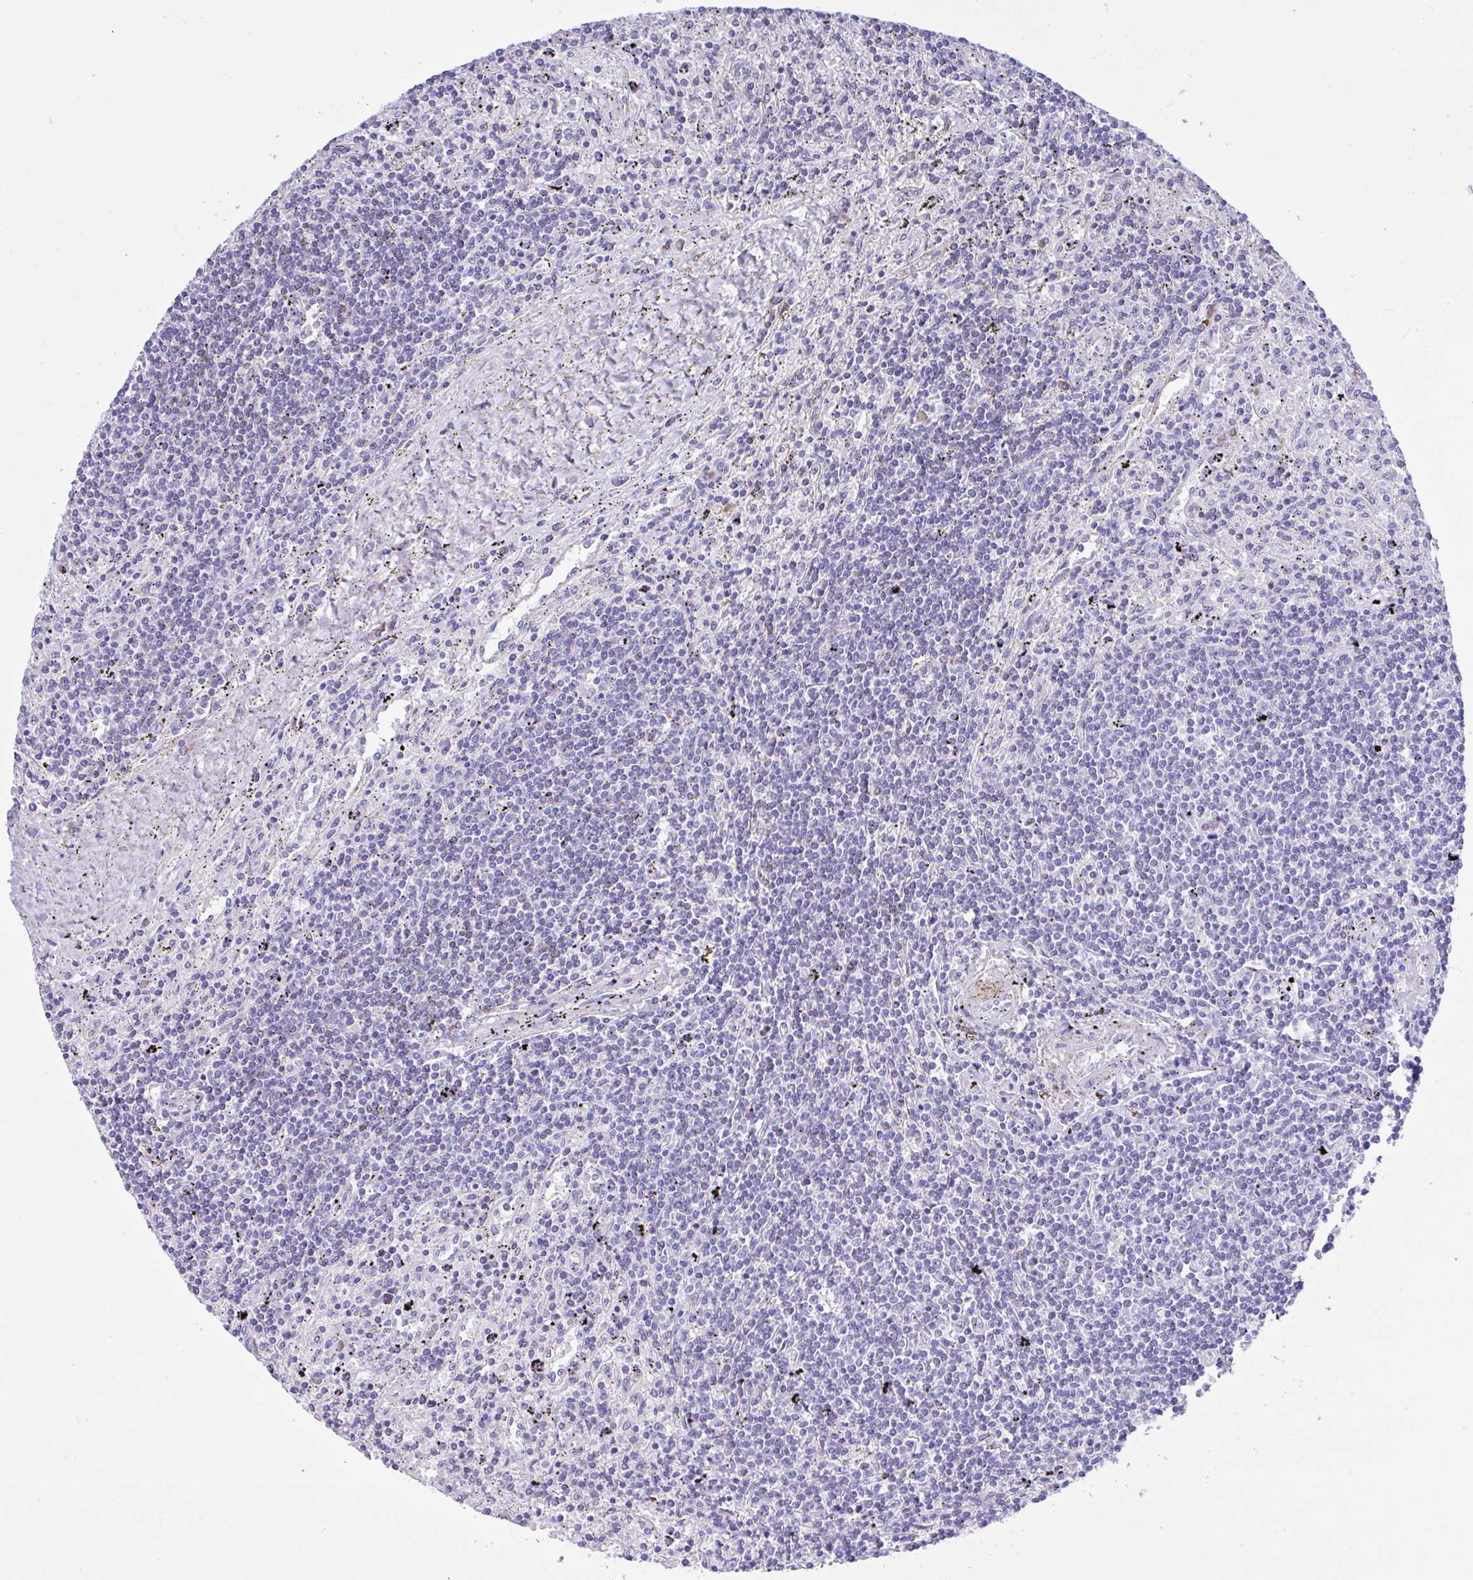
{"staining": {"intensity": "negative", "quantity": "none", "location": "none"}, "tissue": "lymphoma", "cell_type": "Tumor cells", "image_type": "cancer", "snomed": [{"axis": "morphology", "description": "Malignant lymphoma, non-Hodgkin's type, Low grade"}, {"axis": "topography", "description": "Spleen"}], "caption": "Lymphoma was stained to show a protein in brown. There is no significant positivity in tumor cells.", "gene": "SEL1L2", "patient": {"sex": "male", "age": 76}}